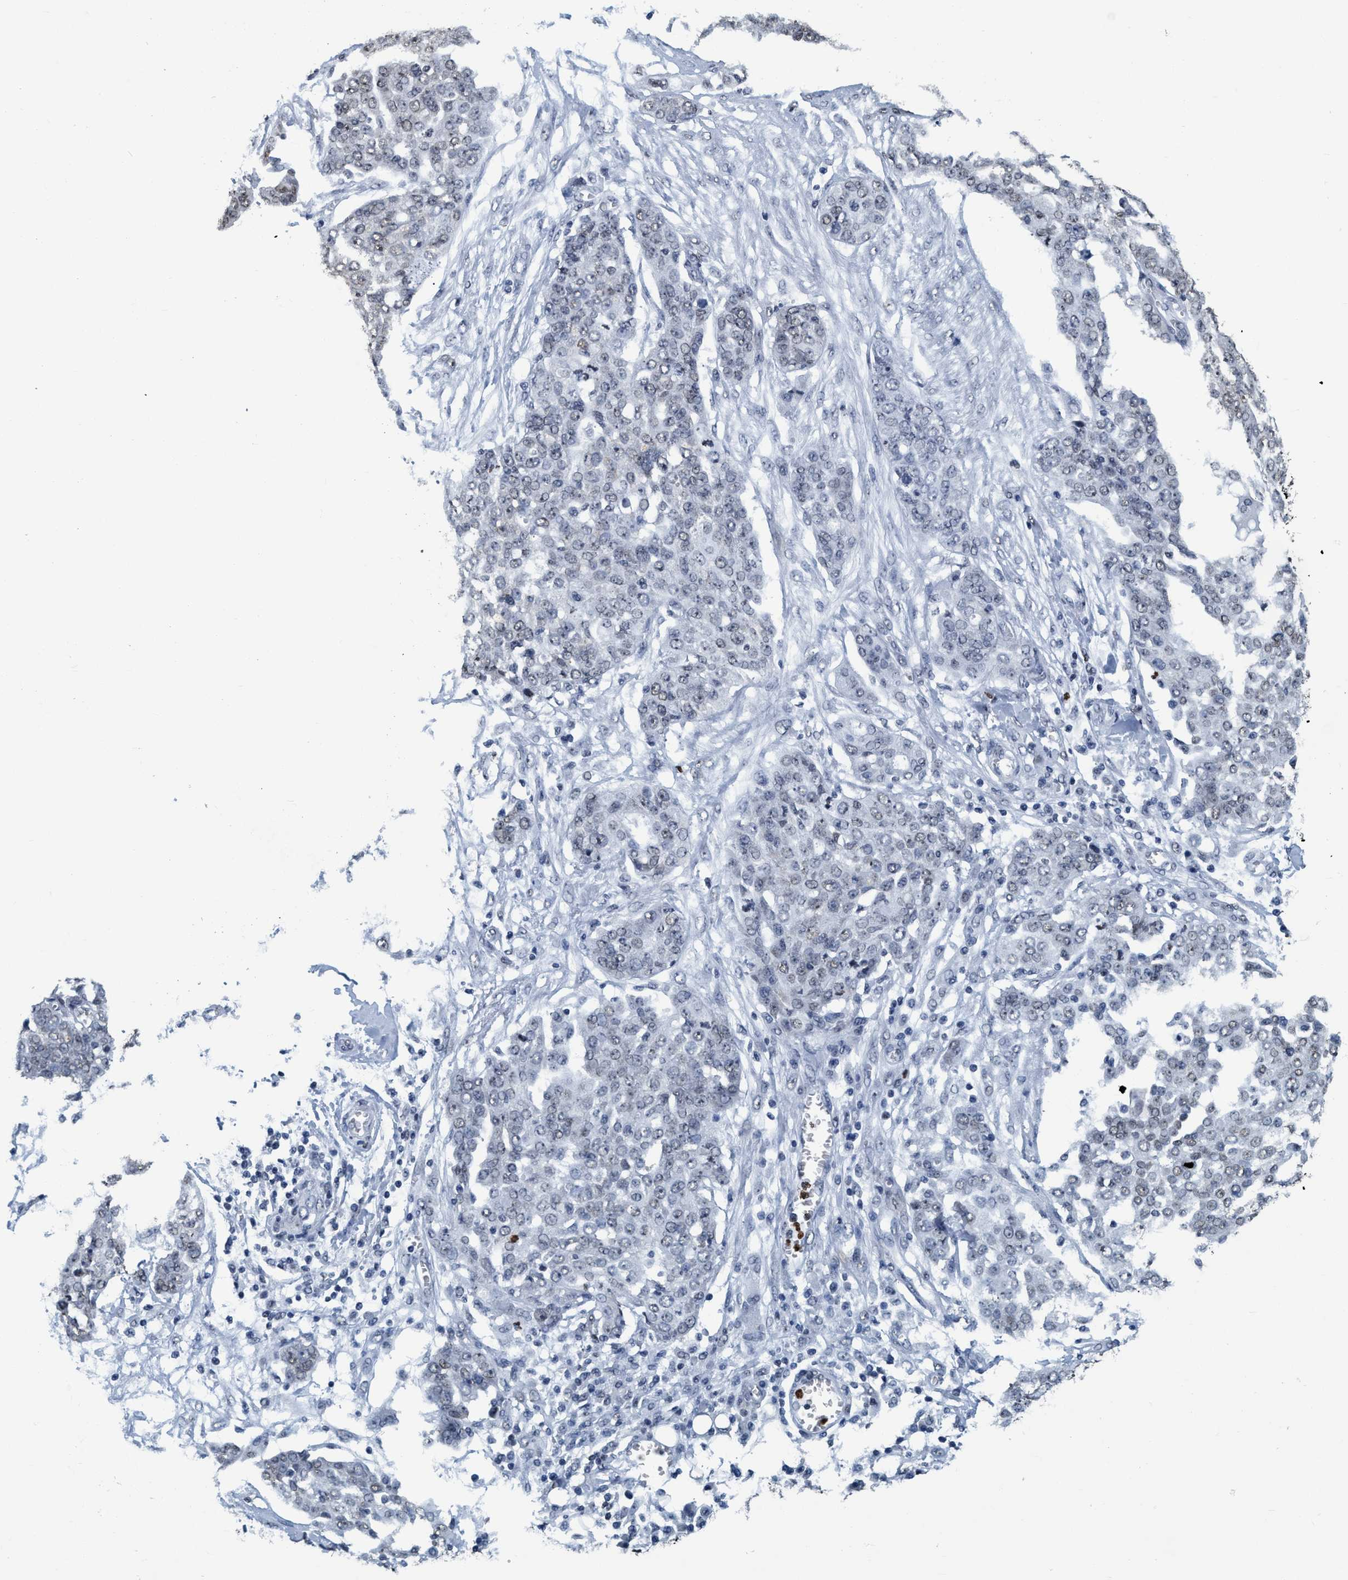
{"staining": {"intensity": "weak", "quantity": "<25%", "location": "nuclear"}, "tissue": "ovarian cancer", "cell_type": "Tumor cells", "image_type": "cancer", "snomed": [{"axis": "morphology", "description": "Cystadenocarcinoma, serous, NOS"}, {"axis": "topography", "description": "Soft tissue"}, {"axis": "topography", "description": "Ovary"}], "caption": "The IHC image has no significant staining in tumor cells of ovarian cancer (serous cystadenocarcinoma) tissue.", "gene": "CCNE2", "patient": {"sex": "female", "age": 57}}